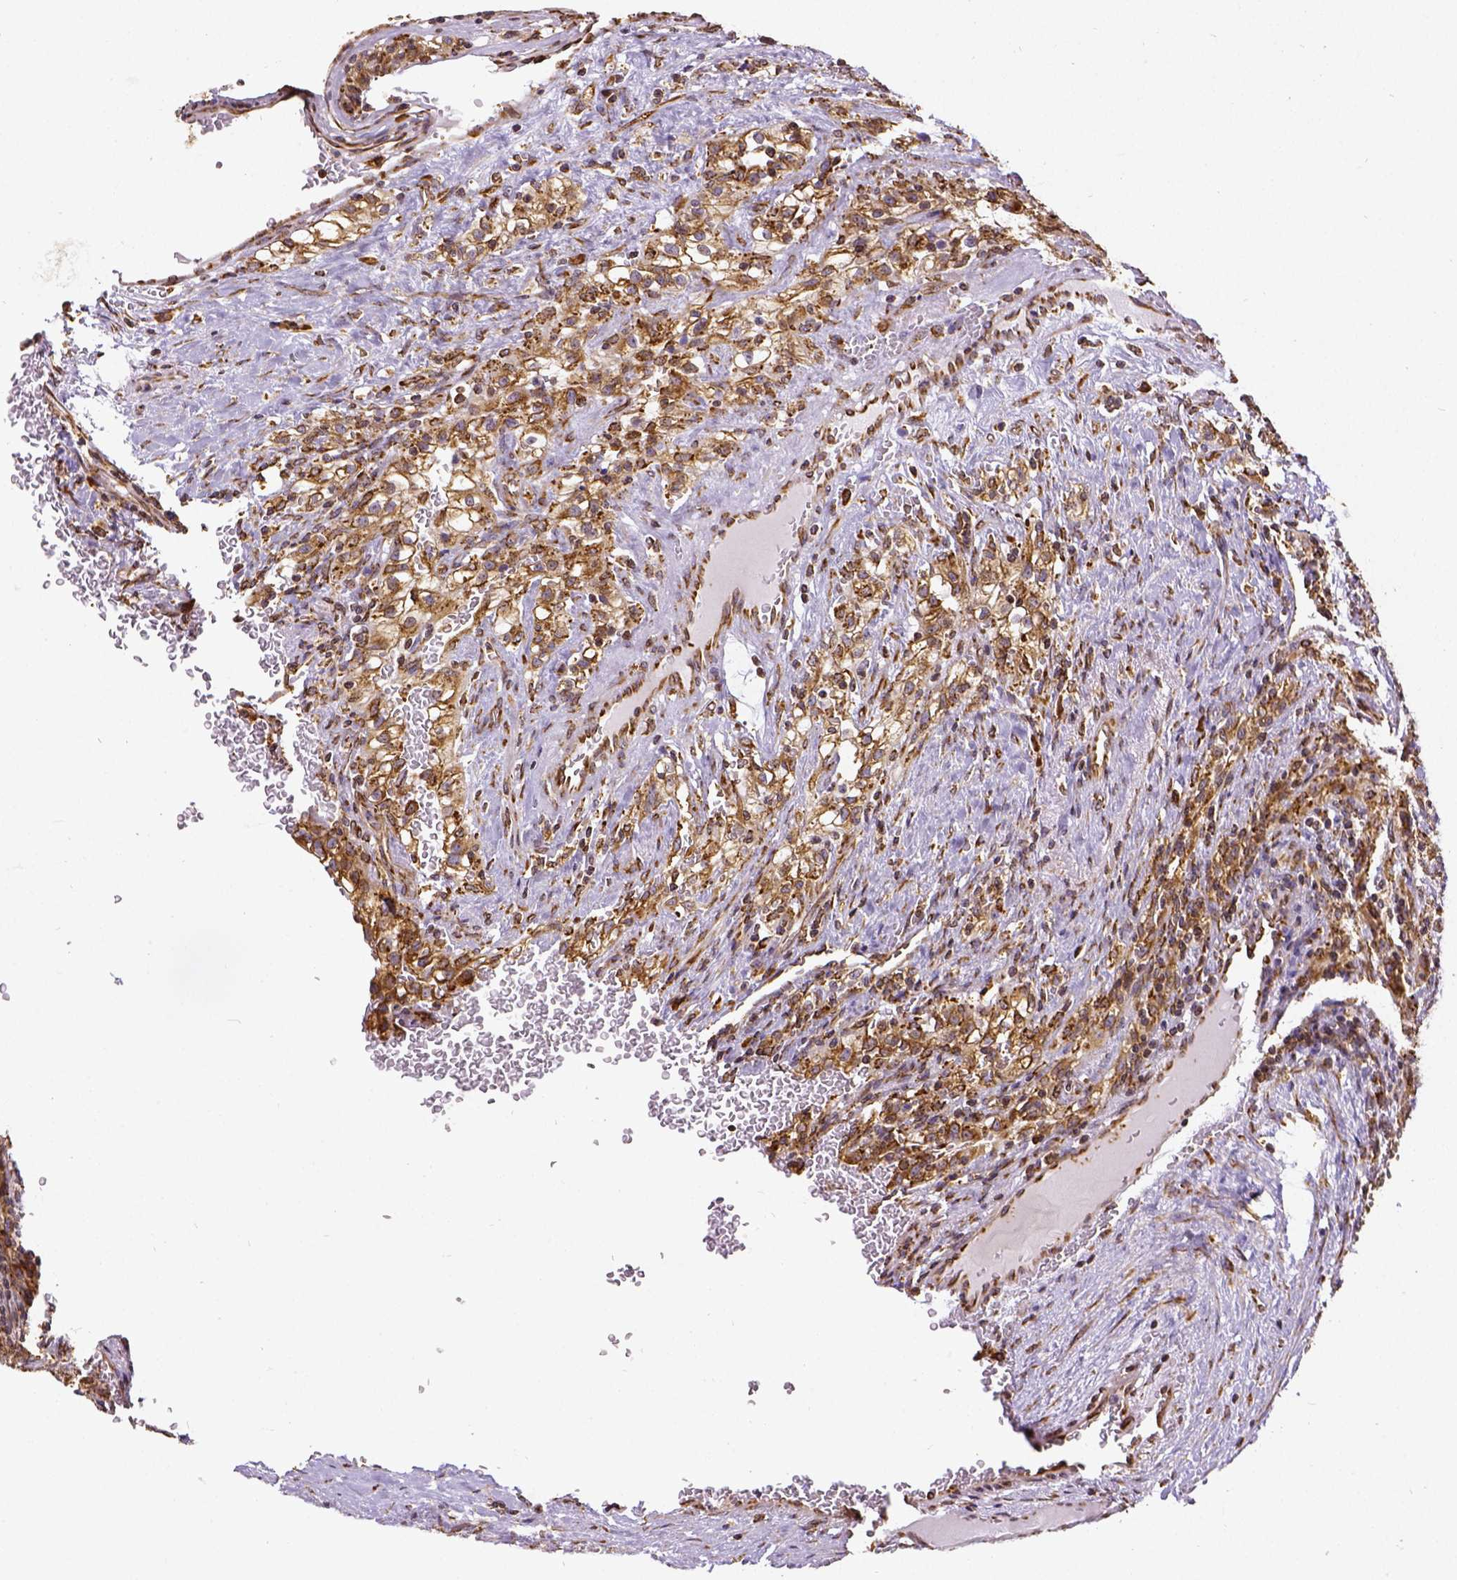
{"staining": {"intensity": "strong", "quantity": ">75%", "location": "cytoplasmic/membranous"}, "tissue": "renal cancer", "cell_type": "Tumor cells", "image_type": "cancer", "snomed": [{"axis": "morphology", "description": "Adenocarcinoma, NOS"}, {"axis": "topography", "description": "Kidney"}], "caption": "A brown stain labels strong cytoplasmic/membranous expression of a protein in human renal cancer (adenocarcinoma) tumor cells.", "gene": "MTDH", "patient": {"sex": "female", "age": 74}}